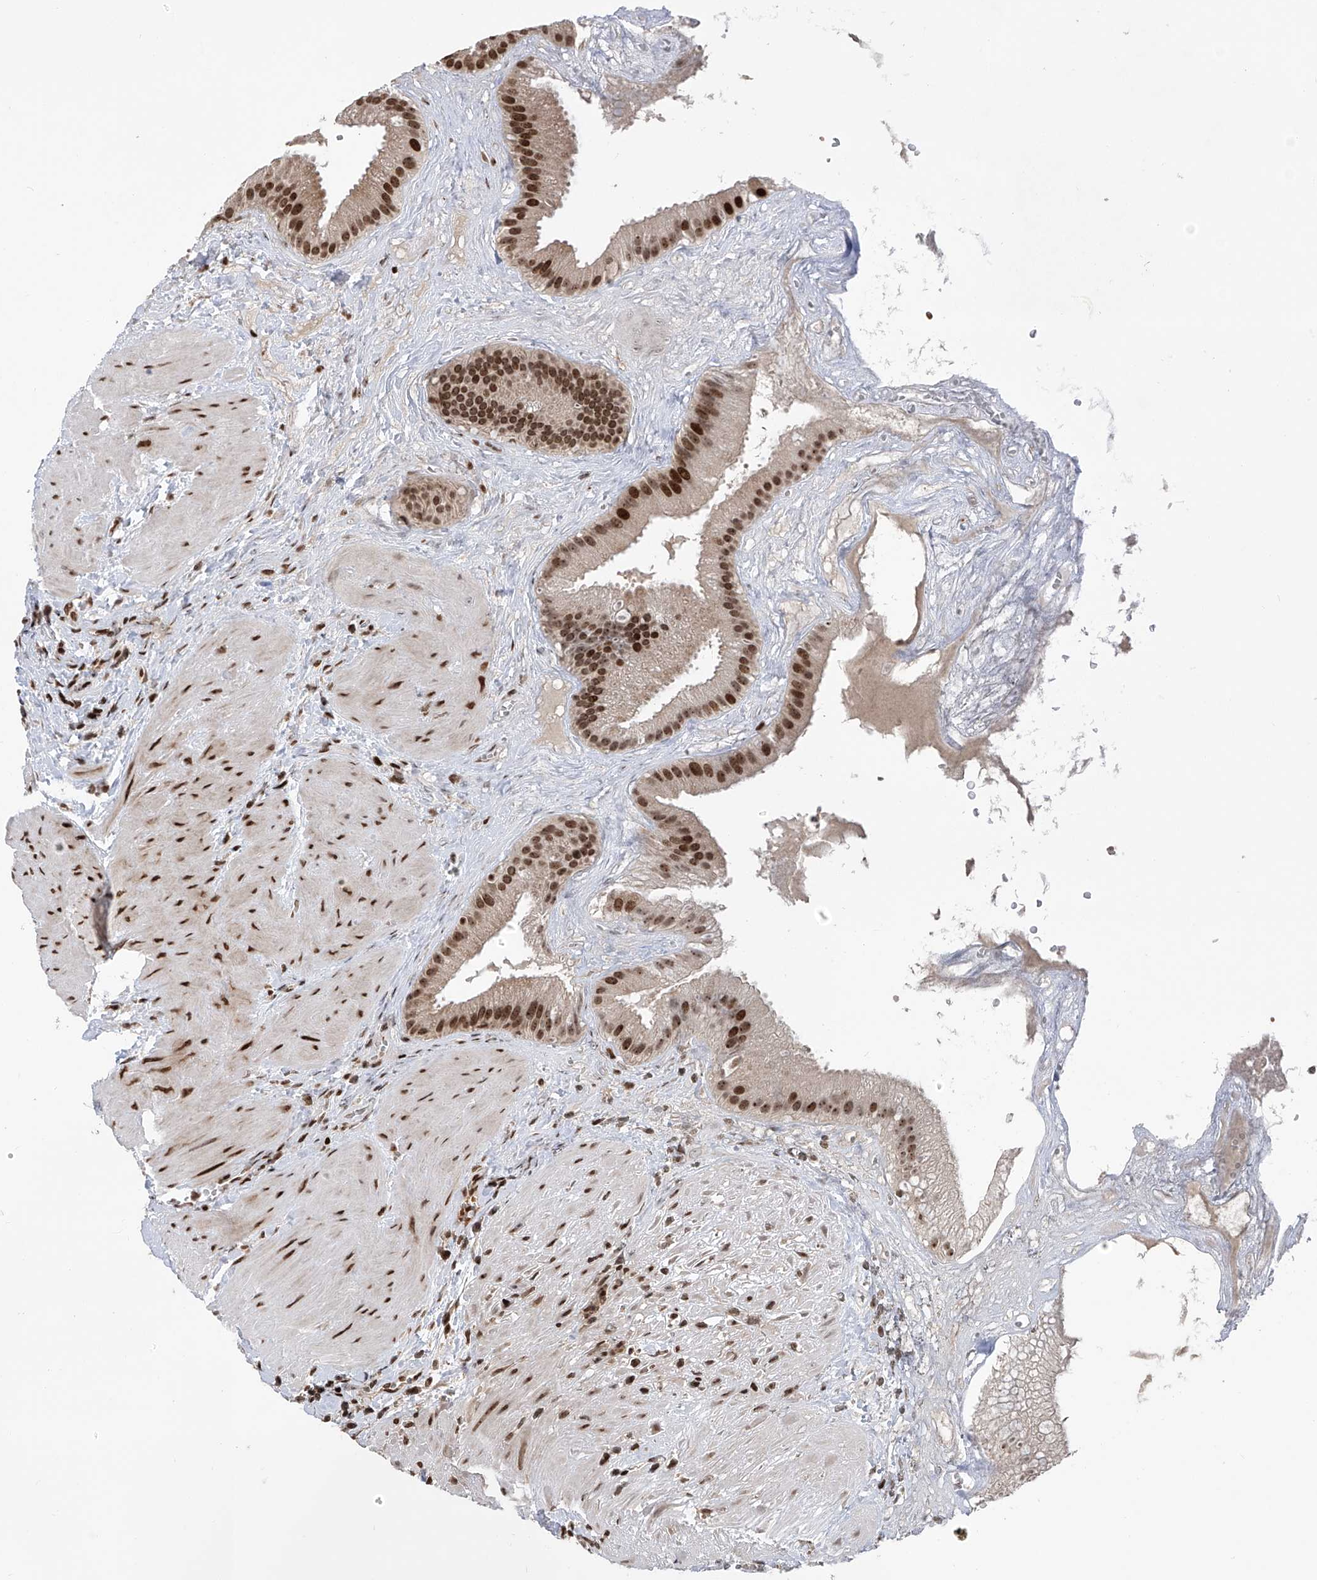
{"staining": {"intensity": "strong", "quantity": ">75%", "location": "nuclear"}, "tissue": "gallbladder", "cell_type": "Glandular cells", "image_type": "normal", "snomed": [{"axis": "morphology", "description": "Normal tissue, NOS"}, {"axis": "topography", "description": "Gallbladder"}], "caption": "Immunohistochemistry micrograph of unremarkable gallbladder stained for a protein (brown), which reveals high levels of strong nuclear expression in about >75% of glandular cells.", "gene": "PAK1IP1", "patient": {"sex": "male", "age": 55}}